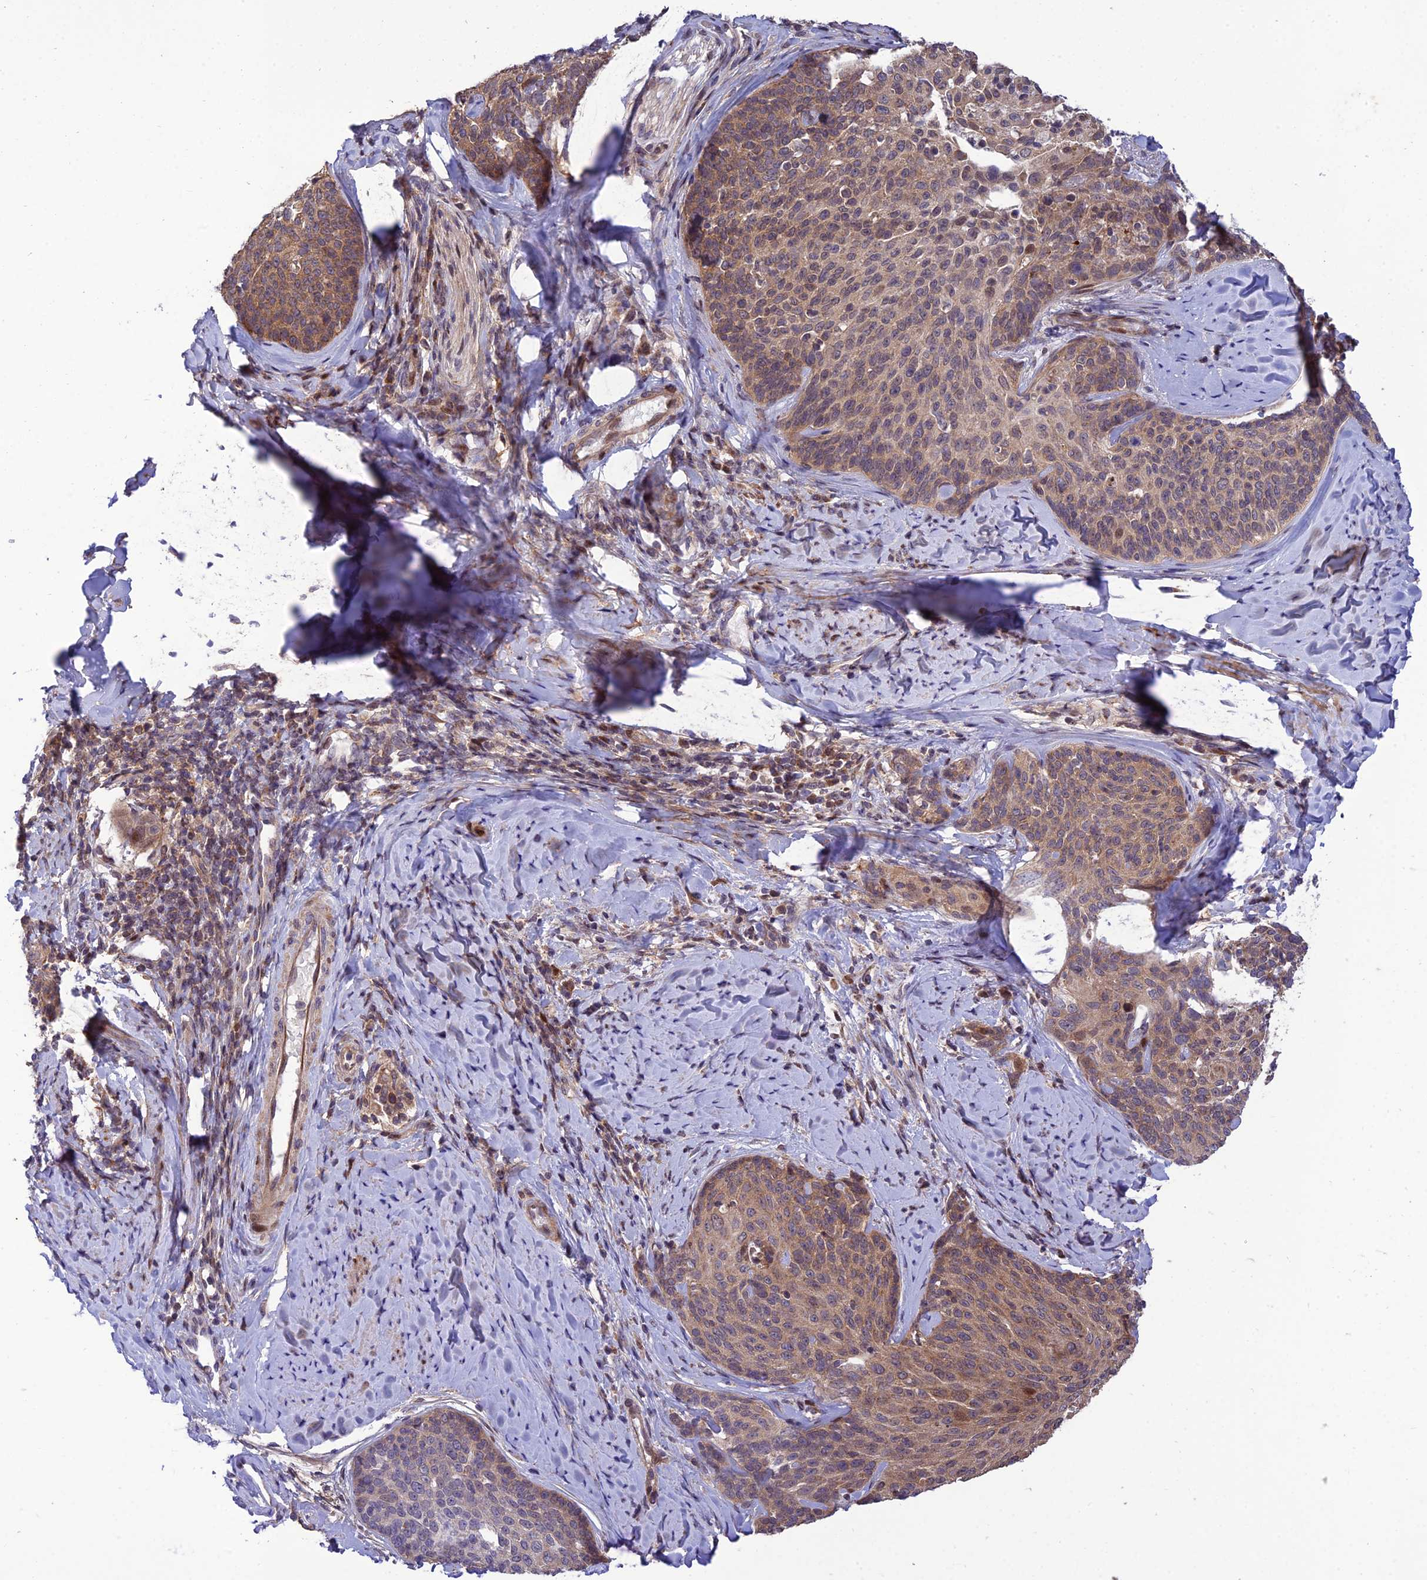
{"staining": {"intensity": "moderate", "quantity": ">75%", "location": "cytoplasmic/membranous"}, "tissue": "cervical cancer", "cell_type": "Tumor cells", "image_type": "cancer", "snomed": [{"axis": "morphology", "description": "Squamous cell carcinoma, NOS"}, {"axis": "topography", "description": "Cervix"}], "caption": "High-magnification brightfield microscopy of cervical cancer stained with DAB (3,3'-diaminobenzidine) (brown) and counterstained with hematoxylin (blue). tumor cells exhibit moderate cytoplasmic/membranous expression is identified in approximately>75% of cells. (Brightfield microscopy of DAB IHC at high magnification).", "gene": "PLEKHG2", "patient": {"sex": "female", "age": 50}}